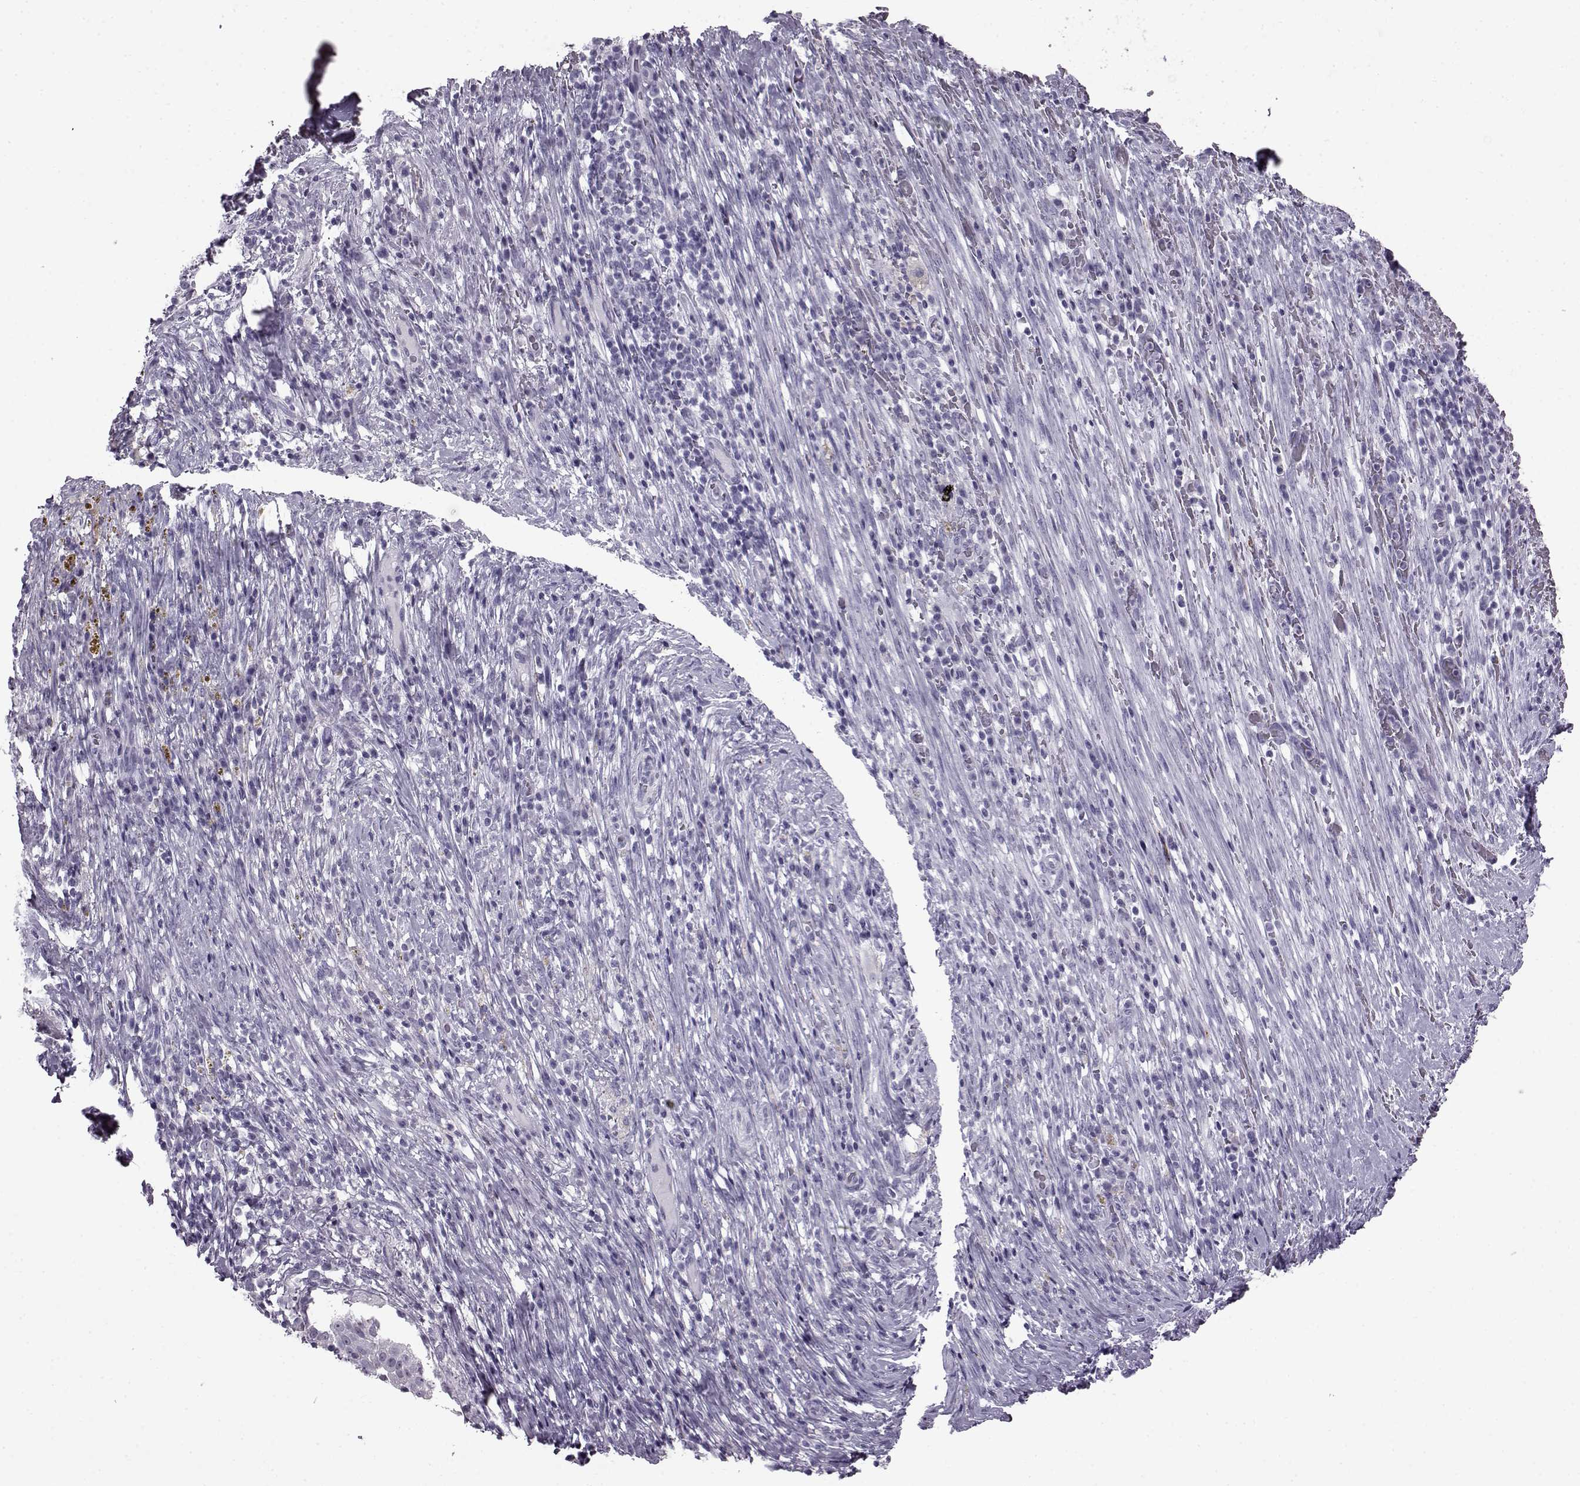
{"staining": {"intensity": "negative", "quantity": "none", "location": "none"}, "tissue": "cervical cancer", "cell_type": "Tumor cells", "image_type": "cancer", "snomed": [{"axis": "morphology", "description": "Squamous cell carcinoma, NOS"}, {"axis": "topography", "description": "Cervix"}], "caption": "Tumor cells show no significant protein expression in cervical cancer (squamous cell carcinoma). (Brightfield microscopy of DAB (3,3'-diaminobenzidine) immunohistochemistry (IHC) at high magnification).", "gene": "SLC28A2", "patient": {"sex": "female", "age": 51}}